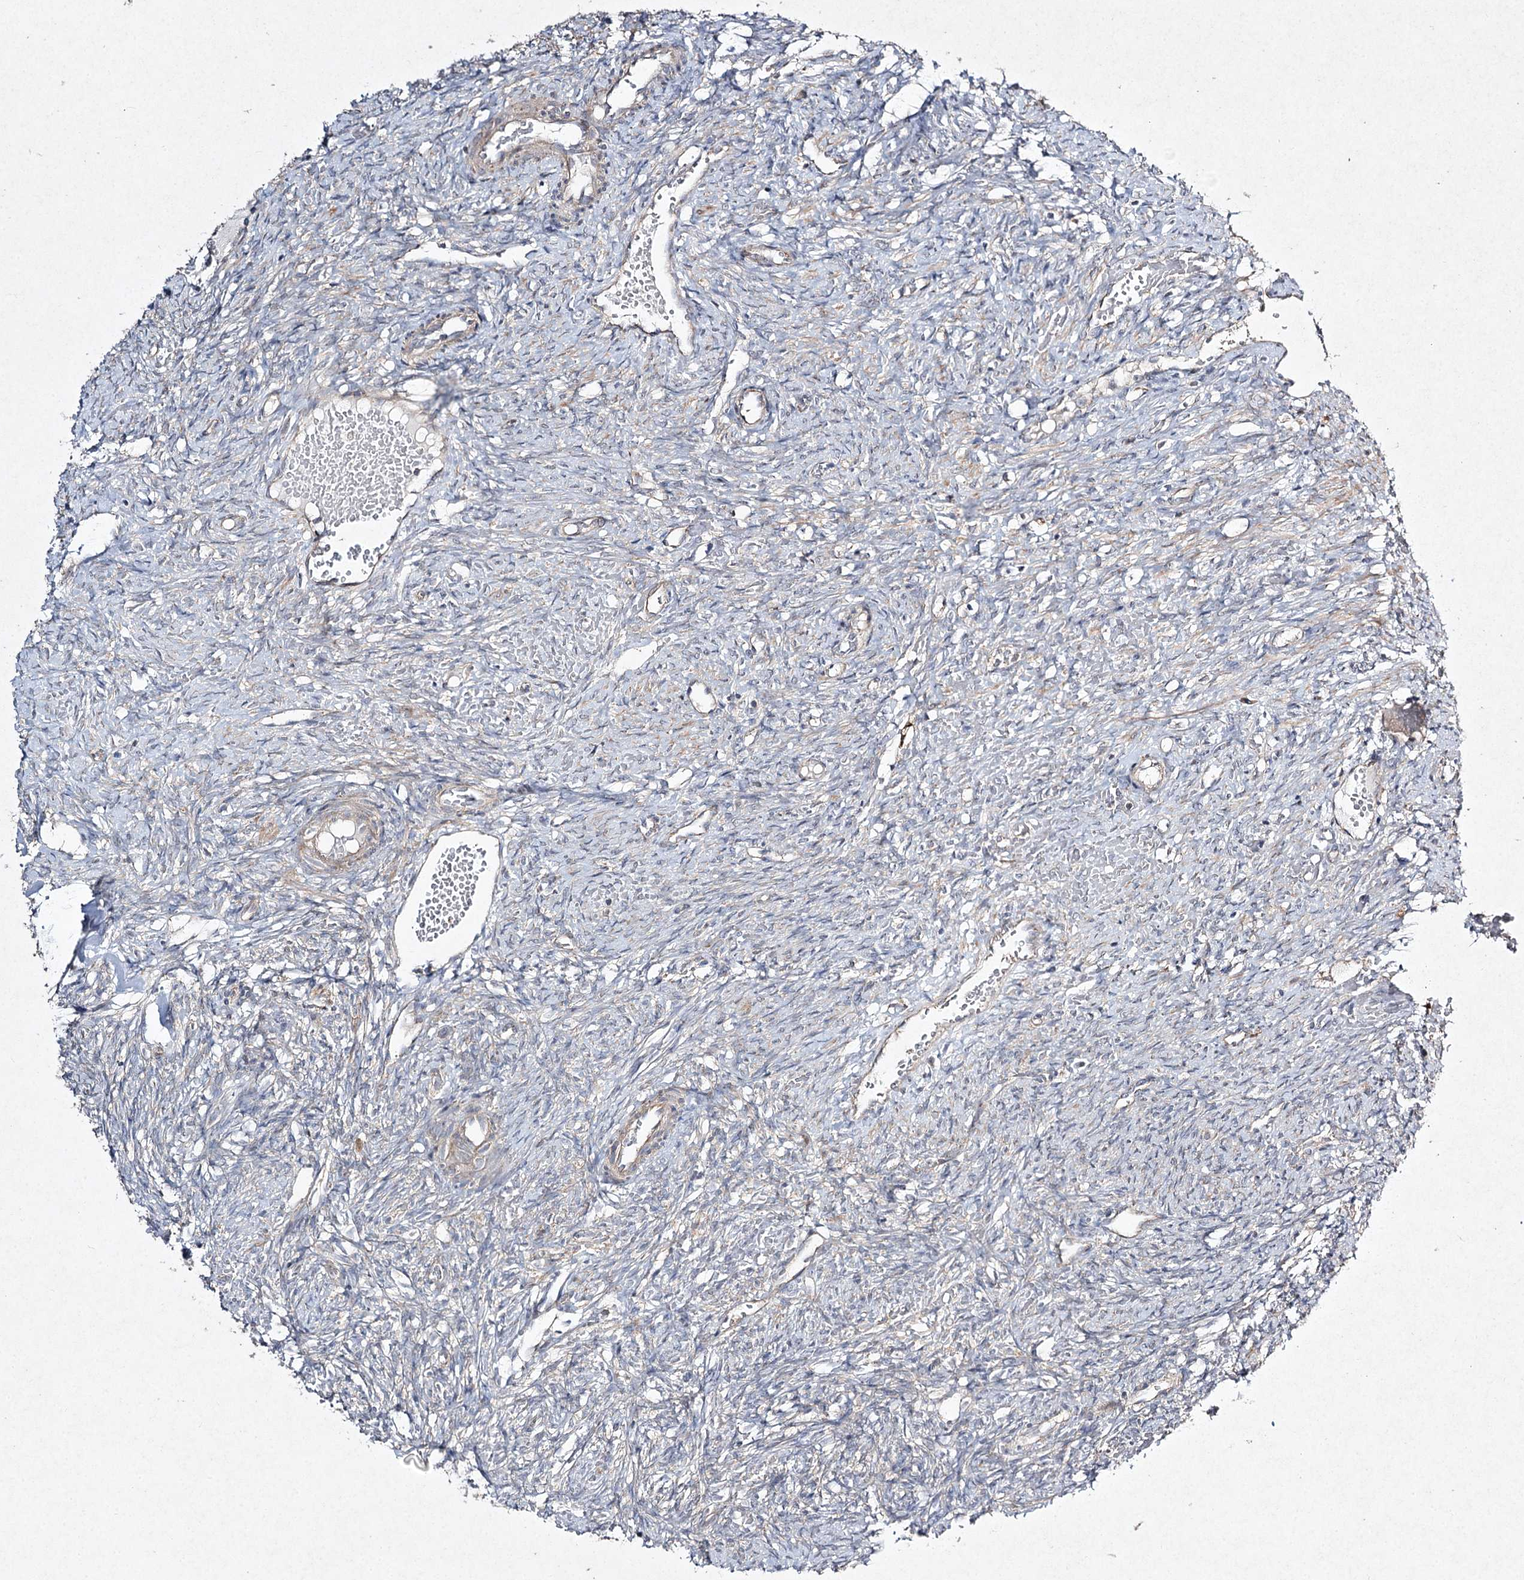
{"staining": {"intensity": "moderate", "quantity": ">75%", "location": "cytoplasmic/membranous"}, "tissue": "ovary", "cell_type": "Follicle cells", "image_type": "normal", "snomed": [{"axis": "morphology", "description": "Normal tissue, NOS"}, {"axis": "topography", "description": "Ovary"}], "caption": "Immunohistochemistry (IHC) staining of normal ovary, which displays medium levels of moderate cytoplasmic/membranous expression in approximately >75% of follicle cells indicating moderate cytoplasmic/membranous protein expression. The staining was performed using DAB (3,3'-diaminobenzidine) (brown) for protein detection and nuclei were counterstained in hematoxylin (blue).", "gene": "FANCL", "patient": {"sex": "female", "age": 41}}